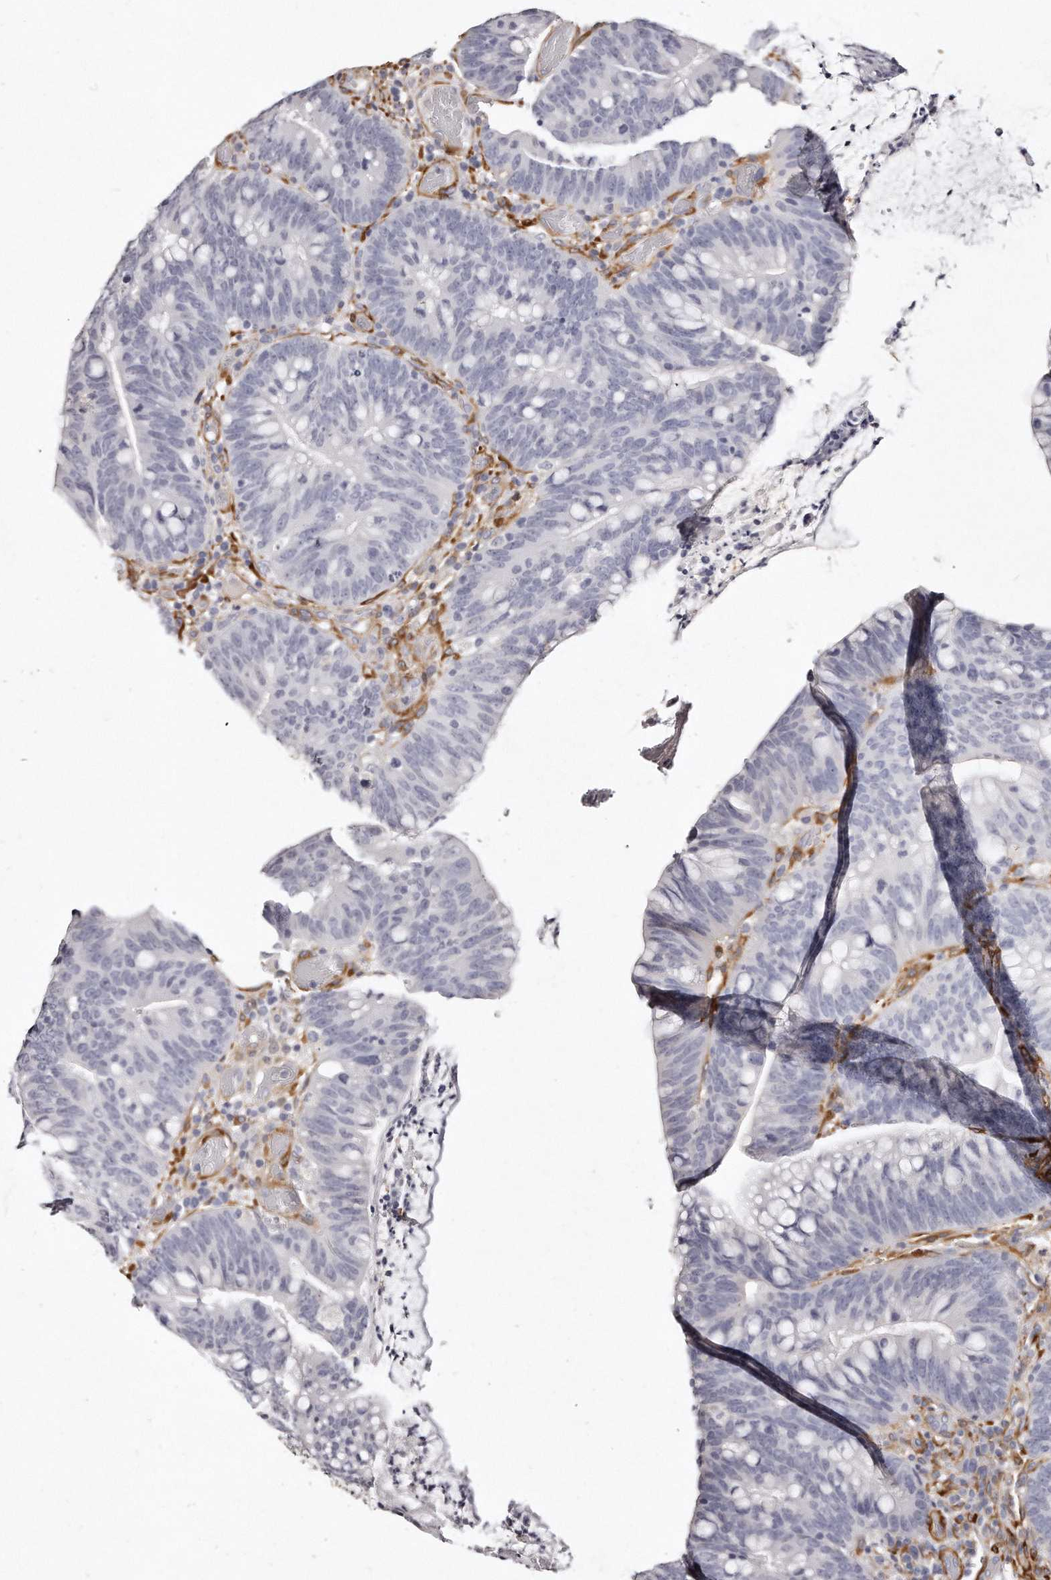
{"staining": {"intensity": "negative", "quantity": "none", "location": "none"}, "tissue": "colorectal cancer", "cell_type": "Tumor cells", "image_type": "cancer", "snomed": [{"axis": "morphology", "description": "Adenocarcinoma, NOS"}, {"axis": "topography", "description": "Colon"}], "caption": "Immunohistochemical staining of colorectal cancer (adenocarcinoma) reveals no significant staining in tumor cells. (DAB (3,3'-diaminobenzidine) immunohistochemistry (IHC), high magnification).", "gene": "LMOD1", "patient": {"sex": "female", "age": 66}}